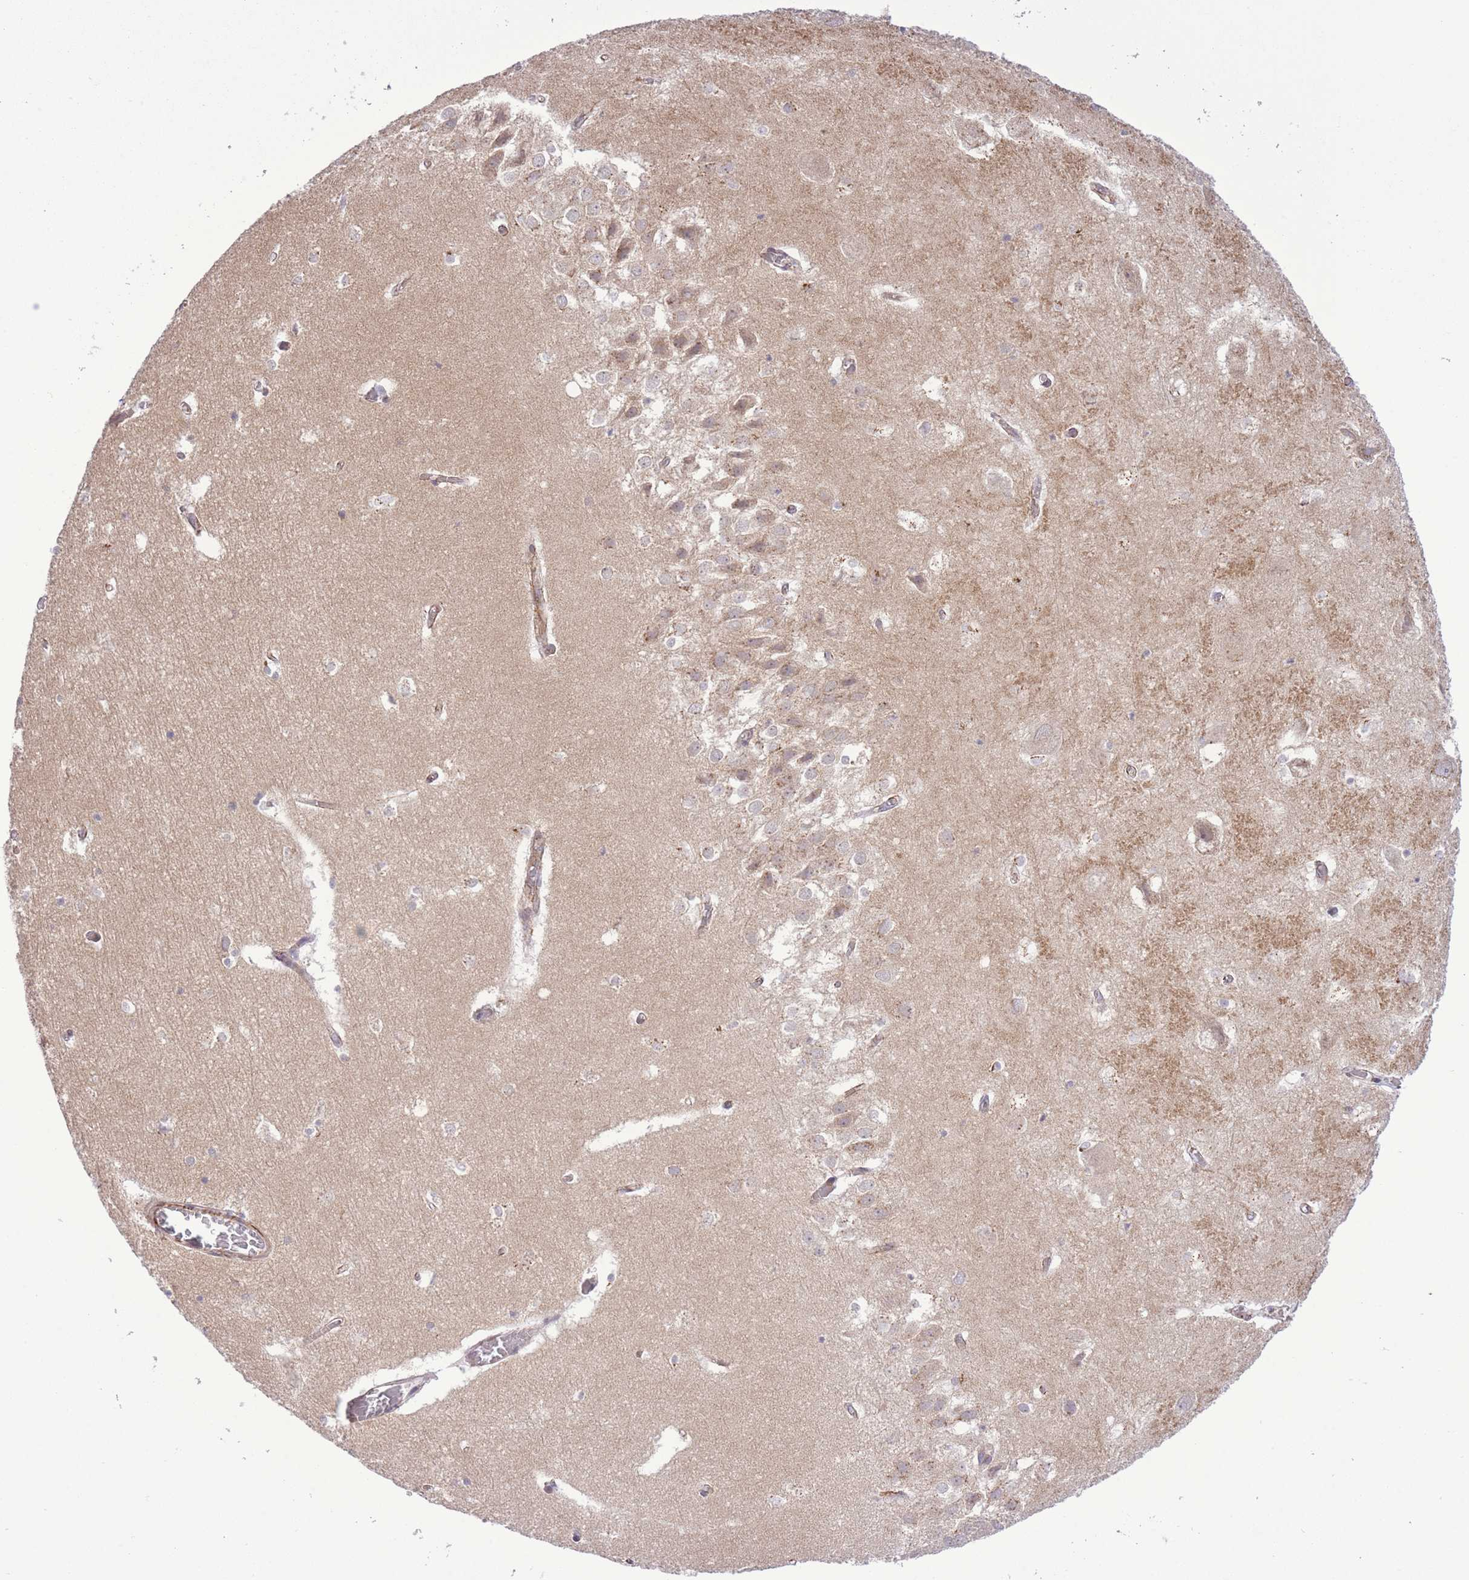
{"staining": {"intensity": "weak", "quantity": "<25%", "location": "cytoplasmic/membranous"}, "tissue": "hippocampus", "cell_type": "Glial cells", "image_type": "normal", "snomed": [{"axis": "morphology", "description": "Normal tissue, NOS"}, {"axis": "topography", "description": "Hippocampus"}], "caption": "There is no significant expression in glial cells of hippocampus. (DAB (3,3'-diaminobenzidine) IHC visualized using brightfield microscopy, high magnification).", "gene": "ZBED5", "patient": {"sex": "female", "age": 52}}